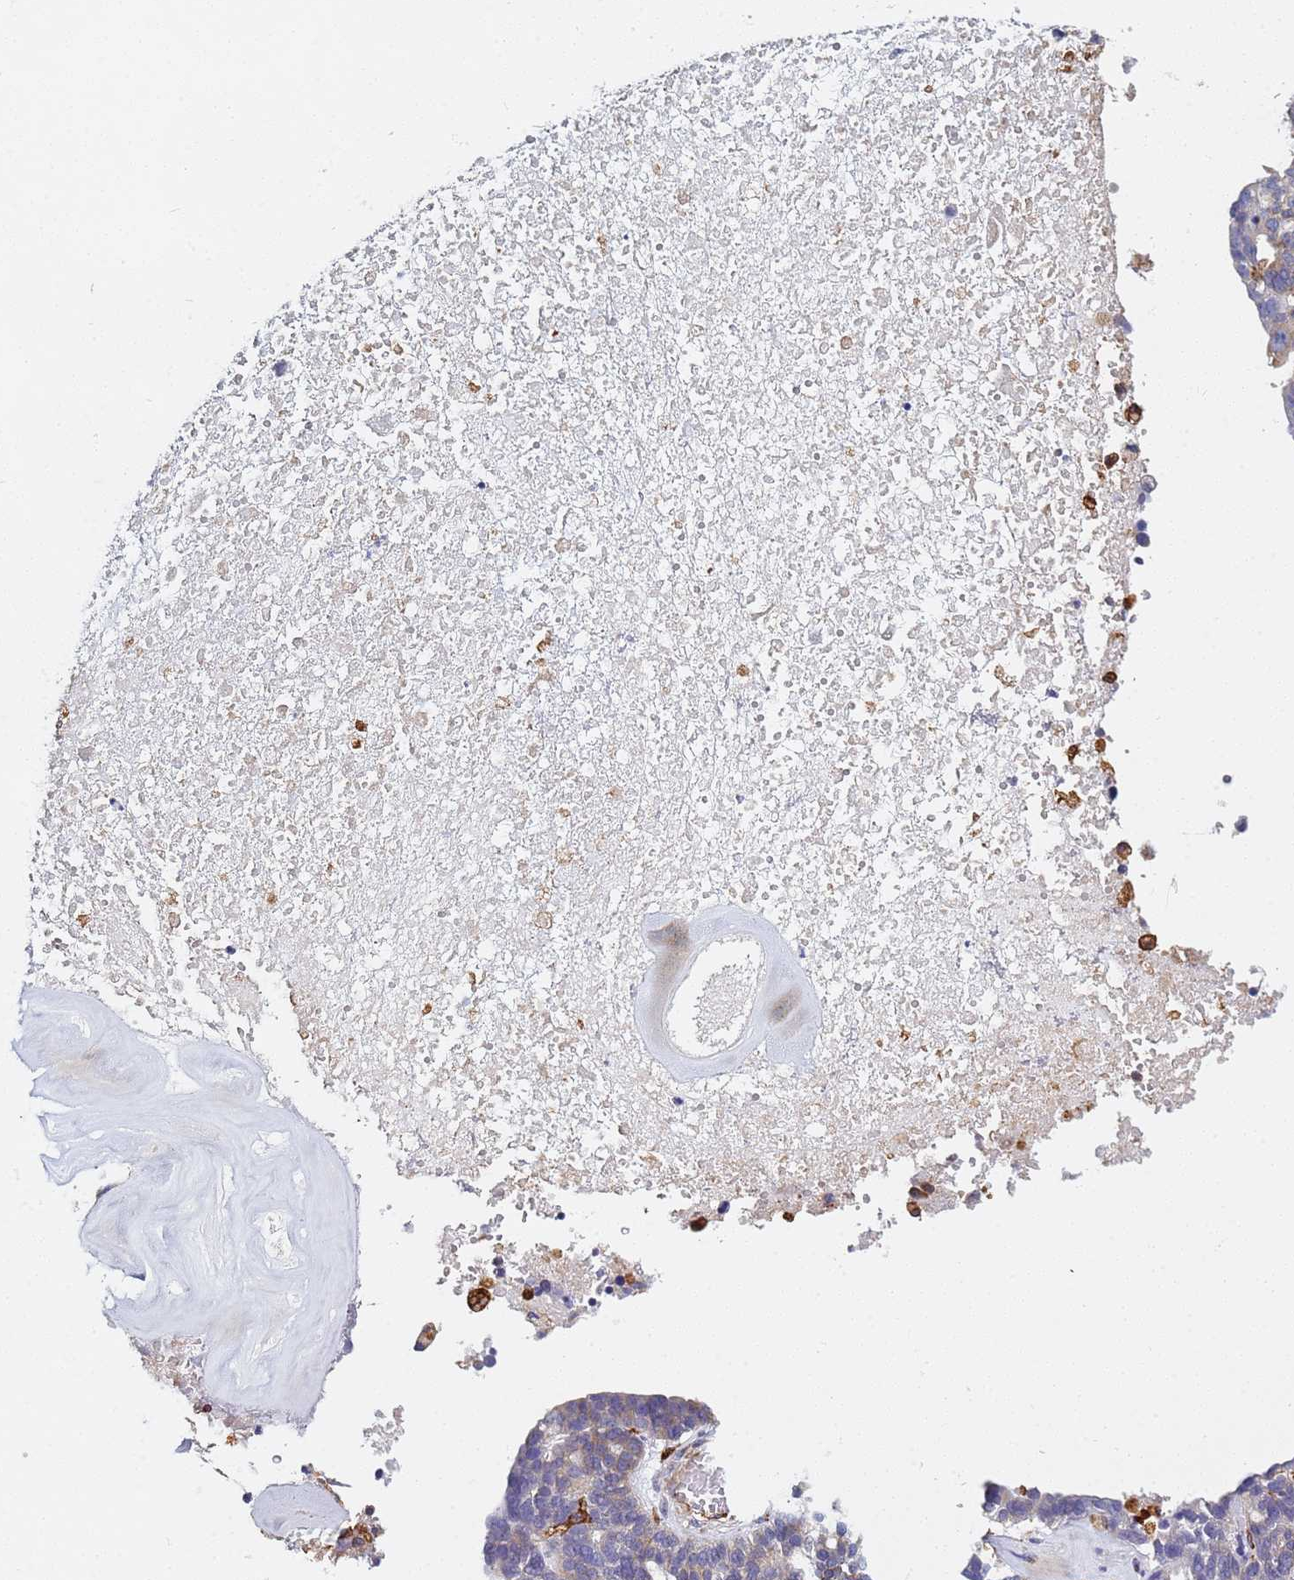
{"staining": {"intensity": "weak", "quantity": "<25%", "location": "cytoplasmic/membranous"}, "tissue": "ovarian cancer", "cell_type": "Tumor cells", "image_type": "cancer", "snomed": [{"axis": "morphology", "description": "Cystadenocarcinoma, serous, NOS"}, {"axis": "topography", "description": "Ovary"}], "caption": "Human ovarian cancer (serous cystadenocarcinoma) stained for a protein using immunohistochemistry displays no staining in tumor cells.", "gene": "GDAP2", "patient": {"sex": "female", "age": 59}}